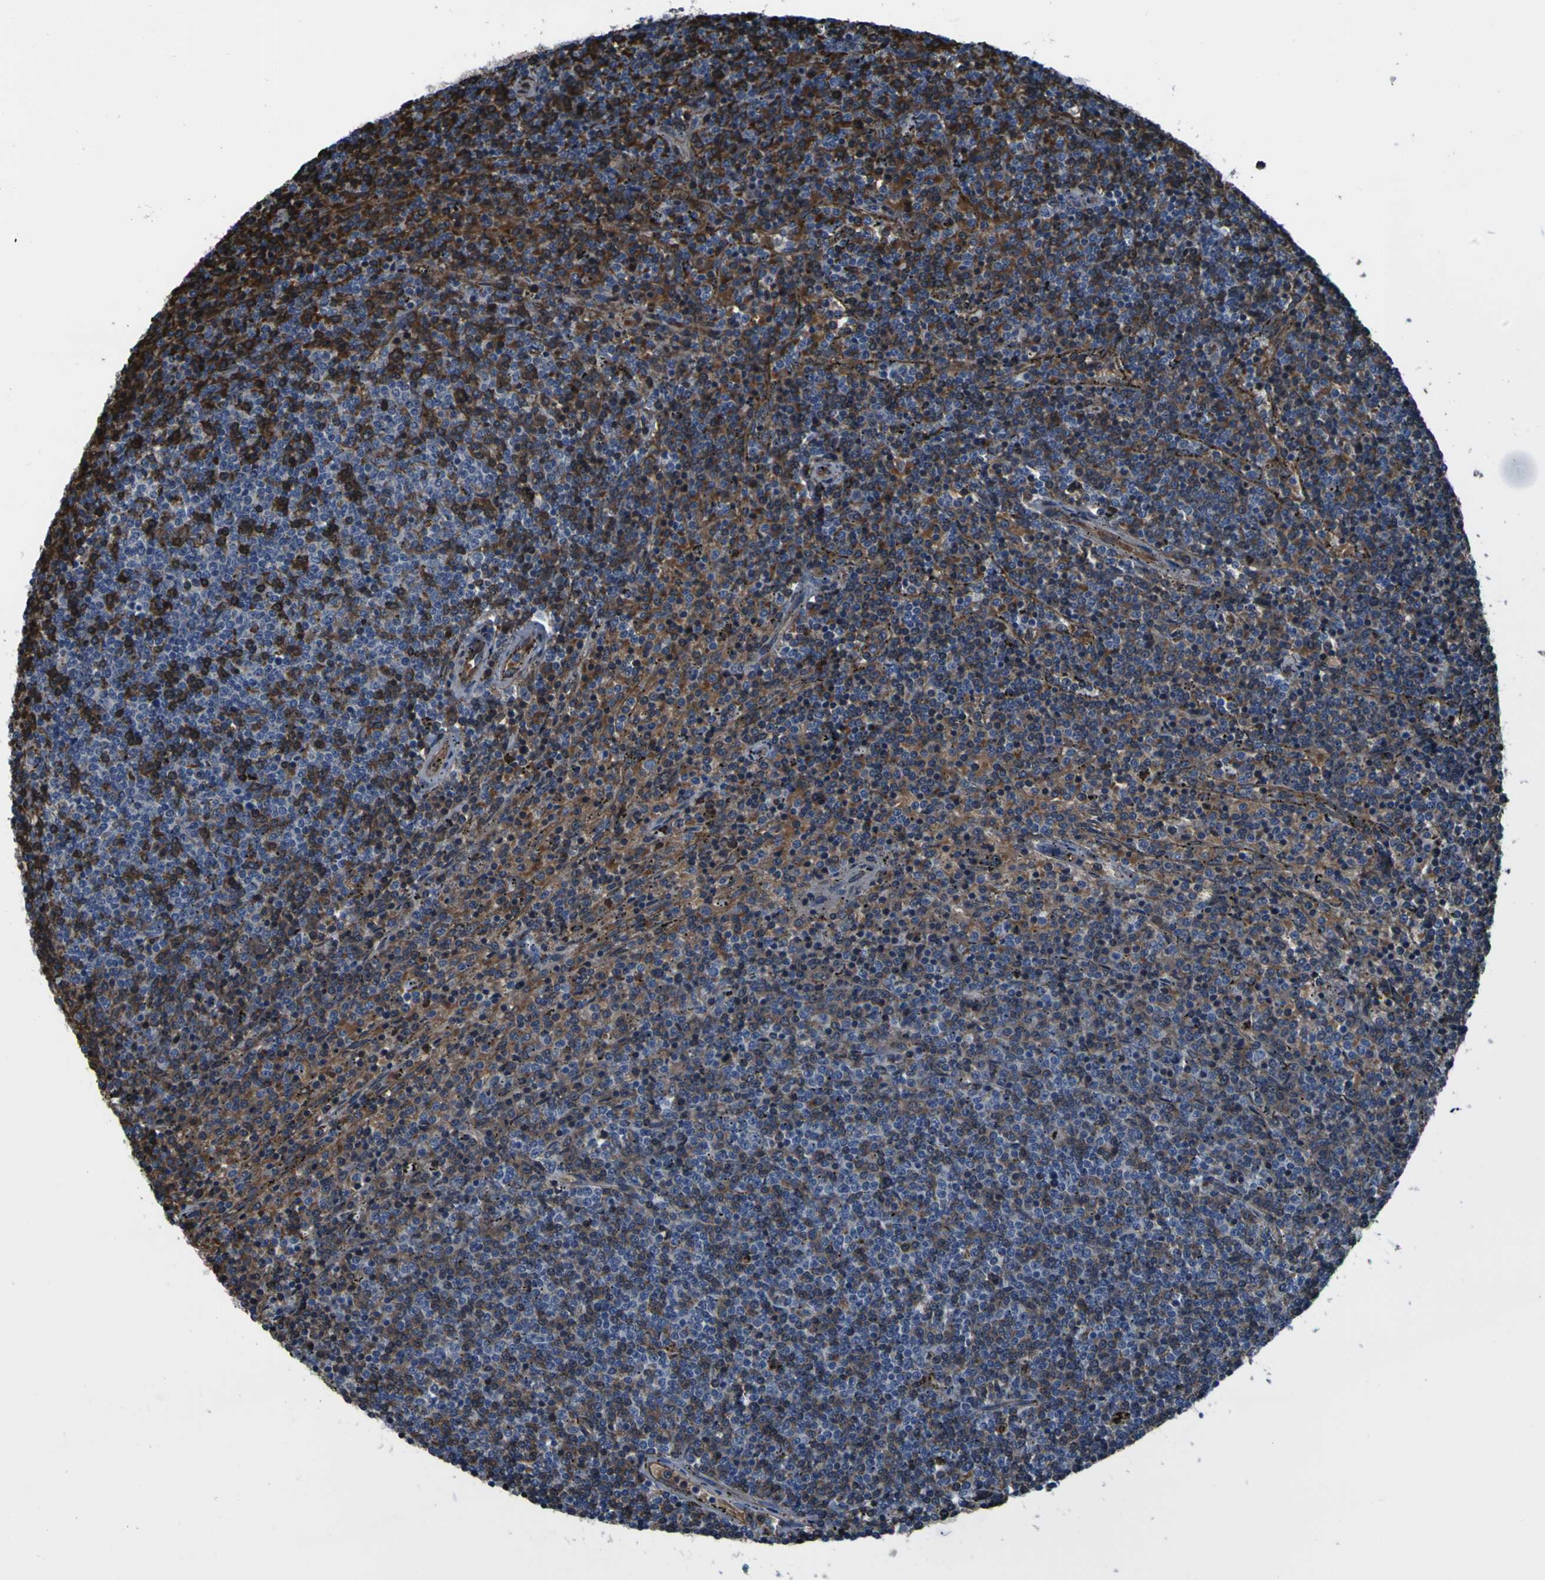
{"staining": {"intensity": "moderate", "quantity": ">75%", "location": "cytoplasmic/membranous"}, "tissue": "lymphoma", "cell_type": "Tumor cells", "image_type": "cancer", "snomed": [{"axis": "morphology", "description": "Malignant lymphoma, non-Hodgkin's type, Low grade"}, {"axis": "topography", "description": "Spleen"}], "caption": "Lymphoma stained for a protein (brown) shows moderate cytoplasmic/membranous positive expression in approximately >75% of tumor cells.", "gene": "GRAMD1A", "patient": {"sex": "female", "age": 50}}